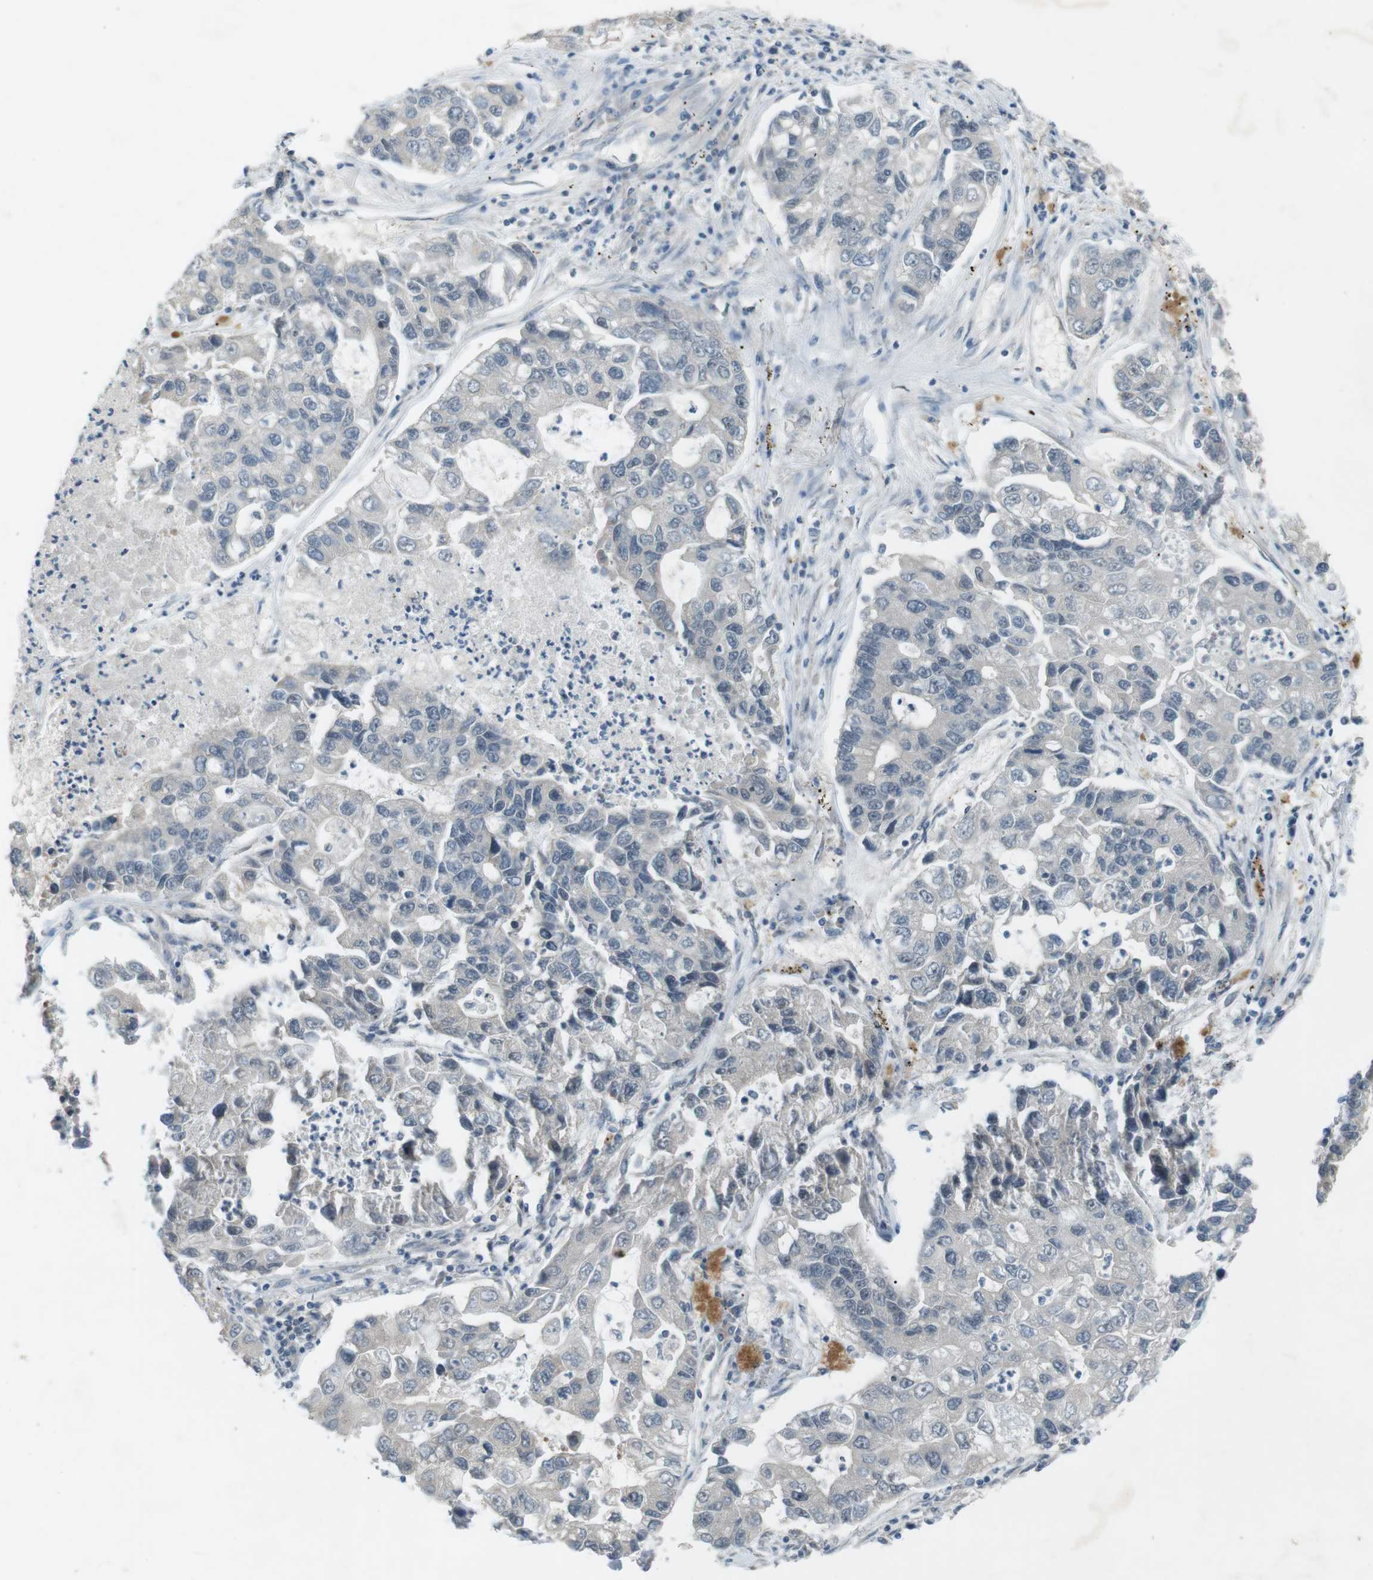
{"staining": {"intensity": "negative", "quantity": "none", "location": "none"}, "tissue": "lung cancer", "cell_type": "Tumor cells", "image_type": "cancer", "snomed": [{"axis": "morphology", "description": "Adenocarcinoma, NOS"}, {"axis": "topography", "description": "Lung"}], "caption": "This is a histopathology image of immunohistochemistry (IHC) staining of lung cancer (adenocarcinoma), which shows no positivity in tumor cells.", "gene": "RTN3", "patient": {"sex": "female", "age": 51}}